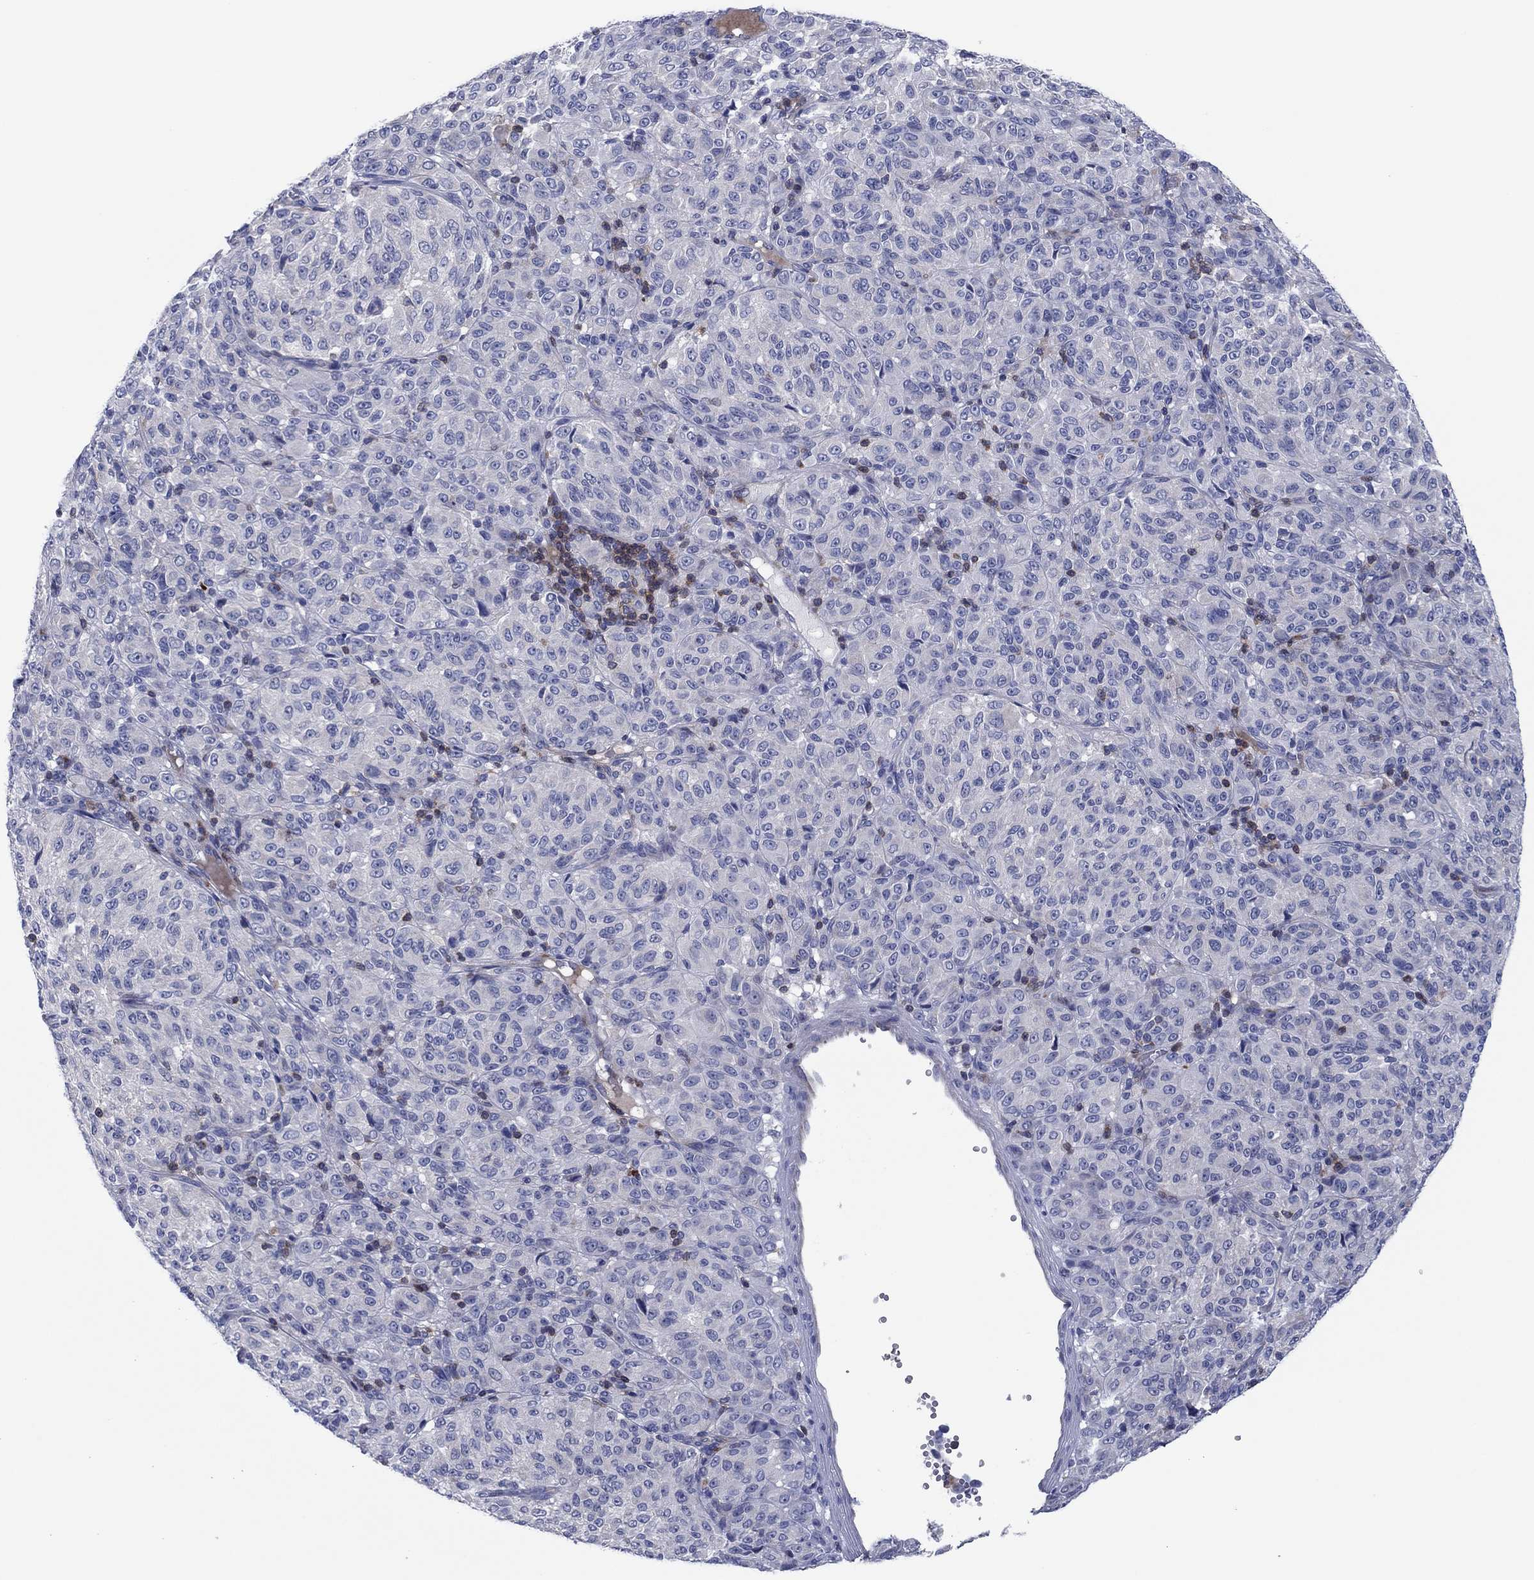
{"staining": {"intensity": "negative", "quantity": "none", "location": "none"}, "tissue": "melanoma", "cell_type": "Tumor cells", "image_type": "cancer", "snomed": [{"axis": "morphology", "description": "Malignant melanoma, Metastatic site"}, {"axis": "topography", "description": "Brain"}], "caption": "An IHC photomicrograph of melanoma is shown. There is no staining in tumor cells of melanoma. (DAB immunohistochemistry with hematoxylin counter stain).", "gene": "PVR", "patient": {"sex": "female", "age": 56}}